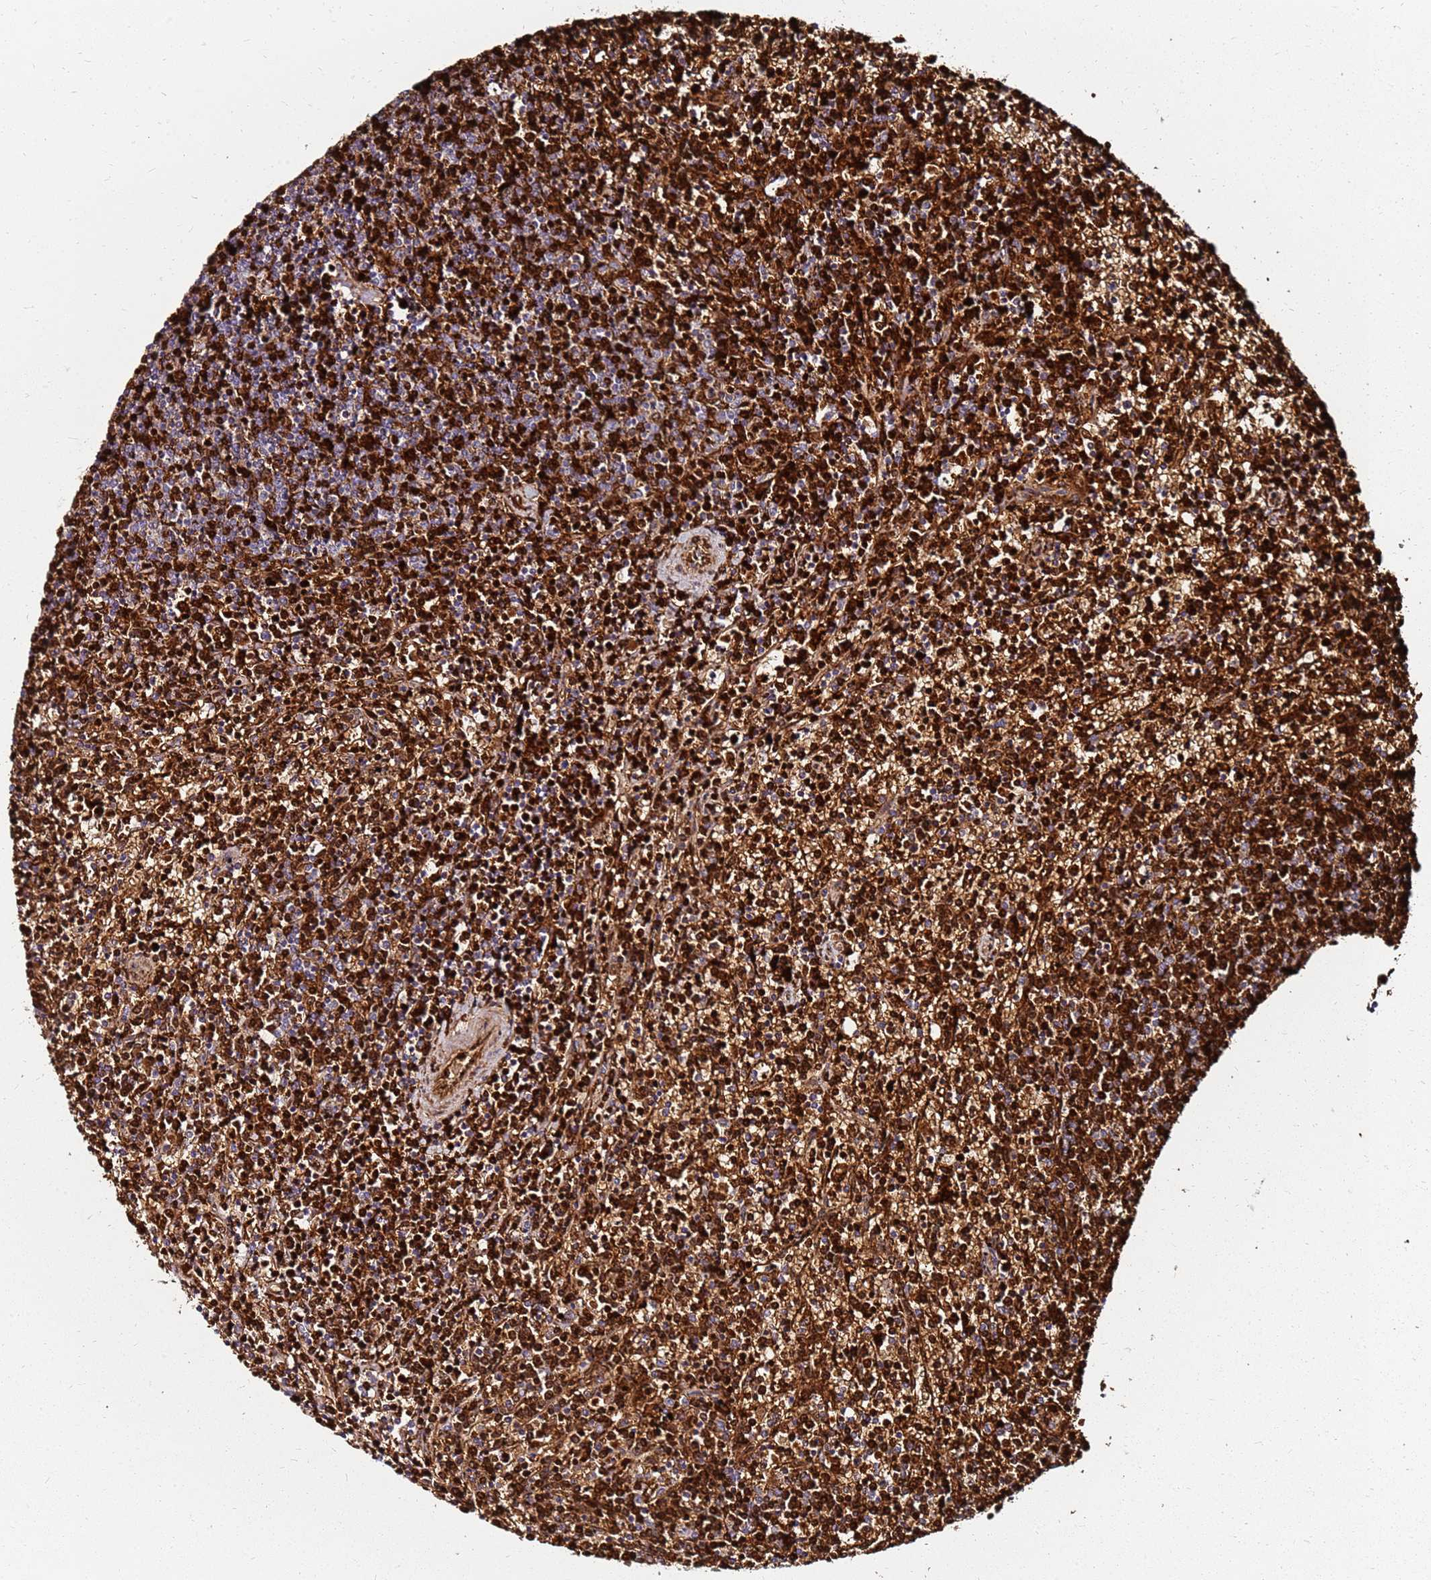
{"staining": {"intensity": "strong", "quantity": "25%-75%", "location": "cytoplasmic/membranous,nuclear"}, "tissue": "lymphoma", "cell_type": "Tumor cells", "image_type": "cancer", "snomed": [{"axis": "morphology", "description": "Malignant lymphoma, non-Hodgkin's type, Low grade"}, {"axis": "topography", "description": "Spleen"}], "caption": "Immunohistochemistry (IHC) (DAB) staining of malignant lymphoma, non-Hodgkin's type (low-grade) exhibits strong cytoplasmic/membranous and nuclear protein expression in about 25%-75% of tumor cells.", "gene": "RNF11", "patient": {"sex": "female", "age": 50}}